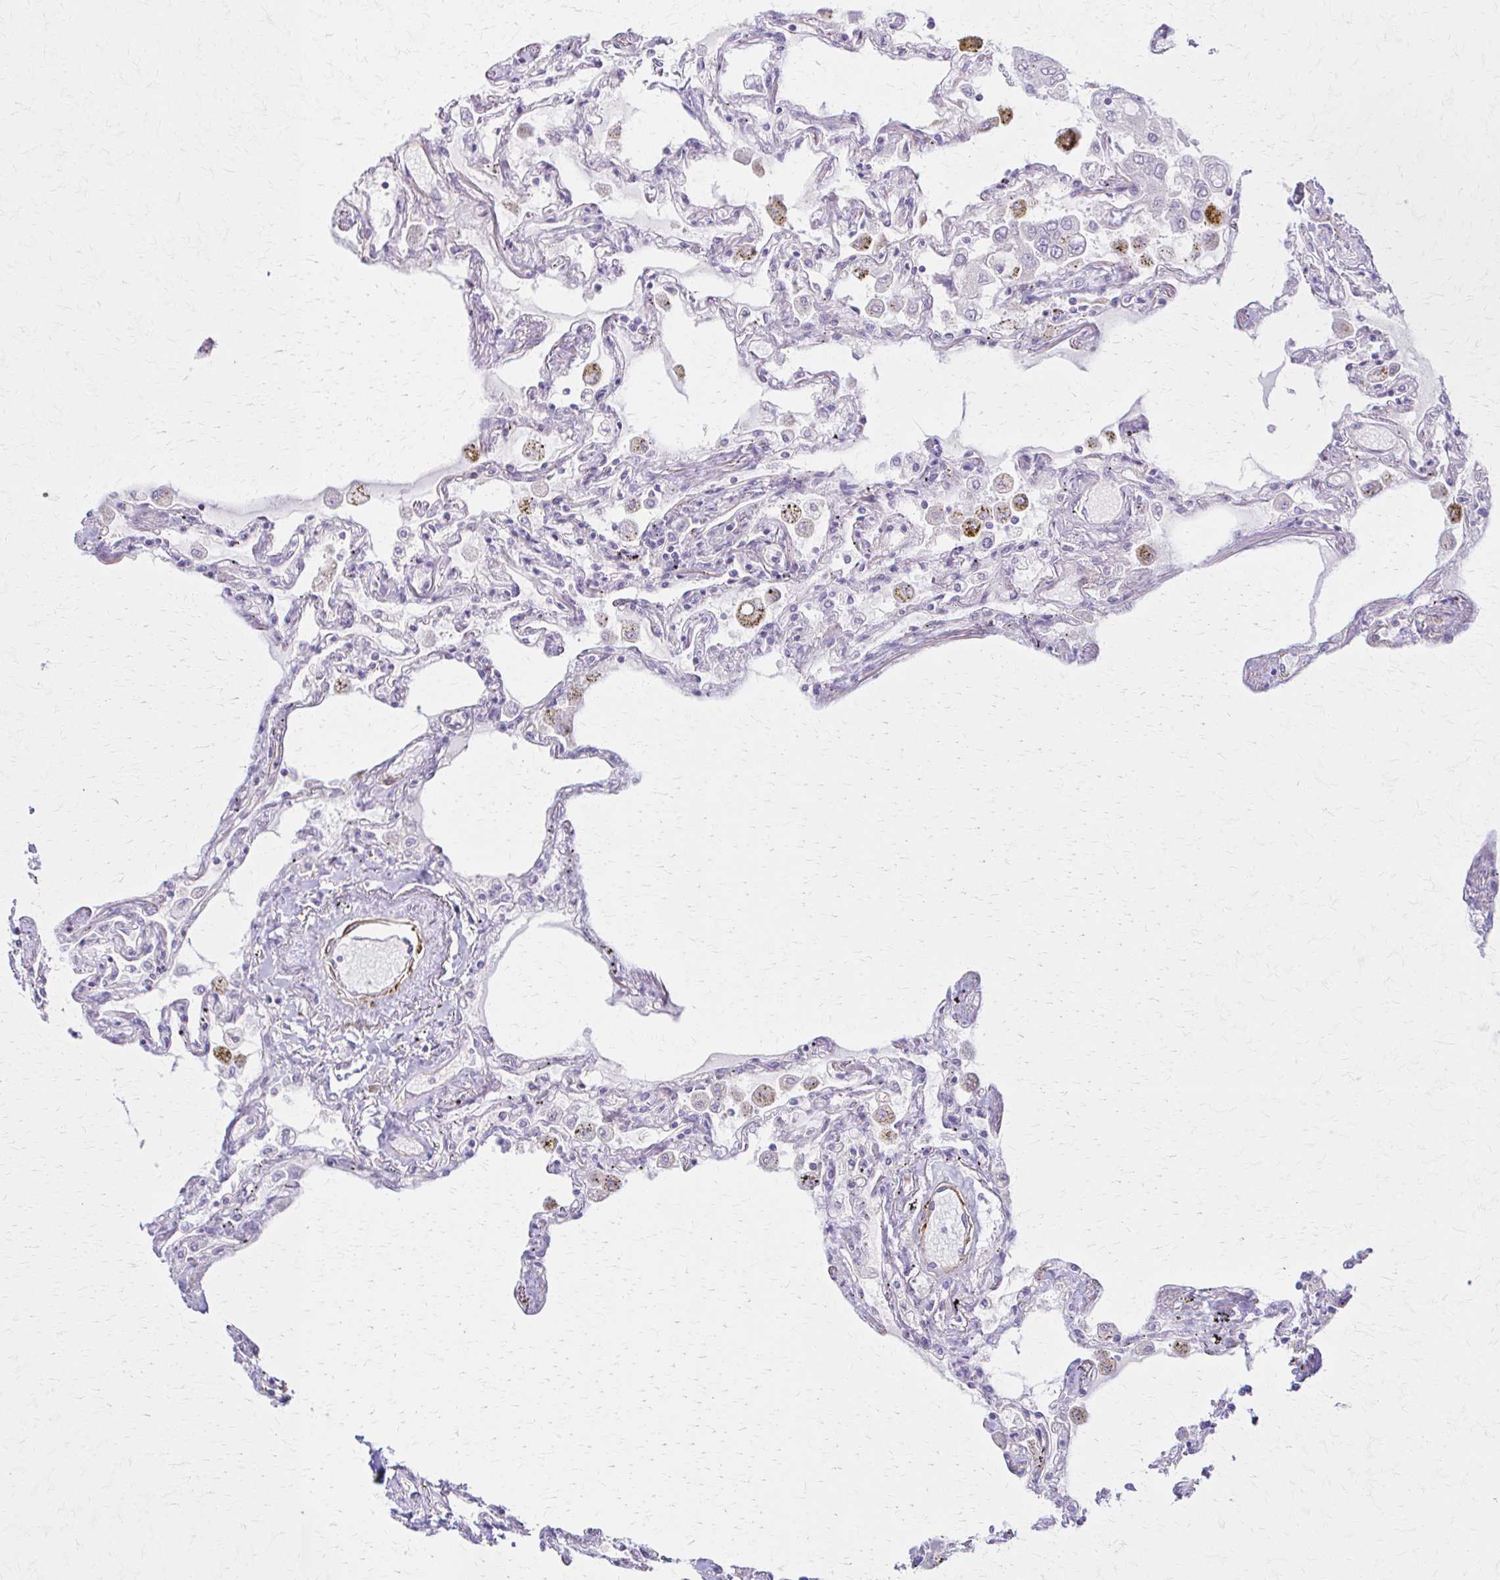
{"staining": {"intensity": "weak", "quantity": "<25%", "location": "cytoplasmic/membranous"}, "tissue": "lung", "cell_type": "Alveolar cells", "image_type": "normal", "snomed": [{"axis": "morphology", "description": "Normal tissue, NOS"}, {"axis": "morphology", "description": "Adenocarcinoma, NOS"}, {"axis": "topography", "description": "Cartilage tissue"}, {"axis": "topography", "description": "Lung"}], "caption": "Immunohistochemical staining of unremarkable lung shows no significant expression in alveolar cells. The staining was performed using DAB to visualize the protein expression in brown, while the nuclei were stained in blue with hematoxylin (Magnification: 20x).", "gene": "TIMMDC1", "patient": {"sex": "female", "age": 67}}